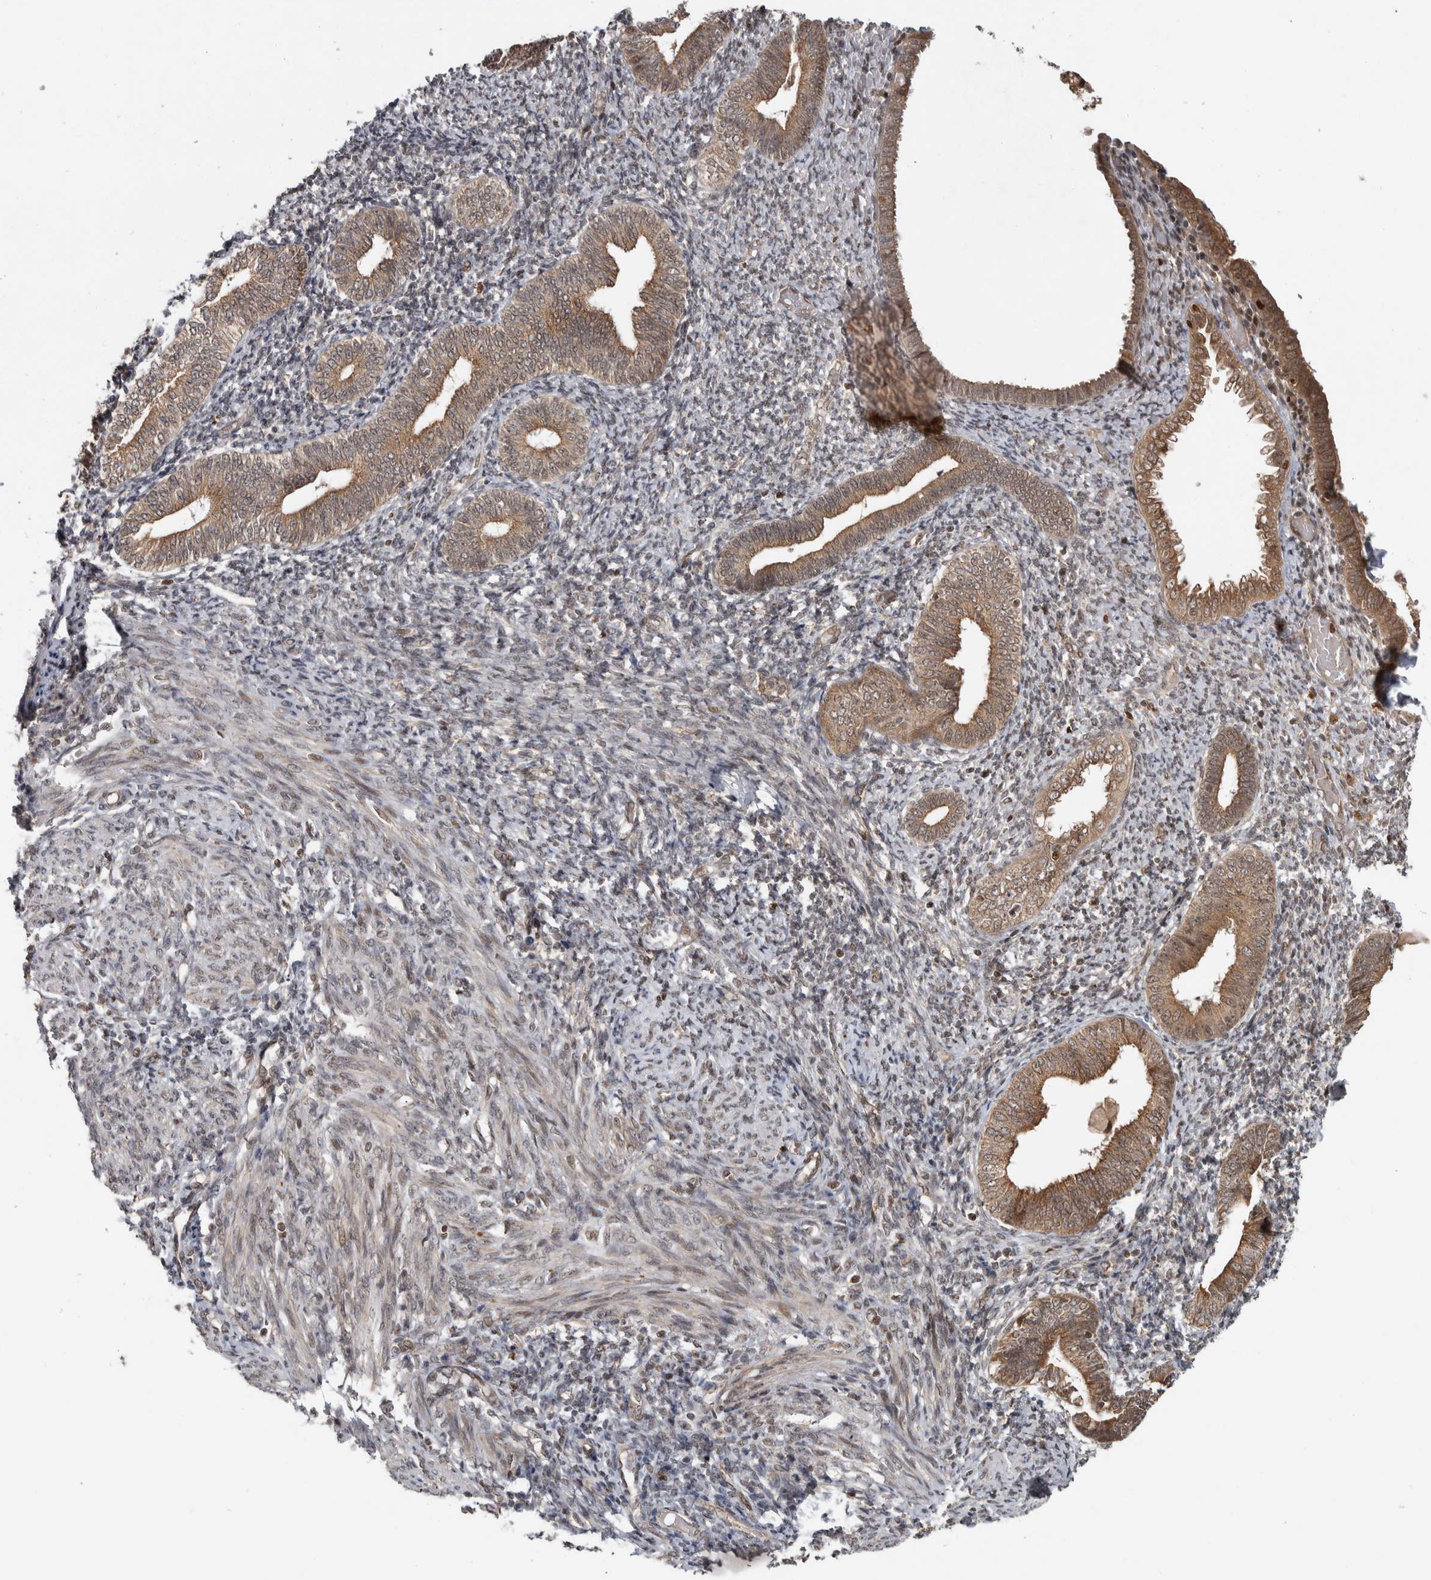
{"staining": {"intensity": "weak", "quantity": "25%-75%", "location": "nuclear"}, "tissue": "endometrium", "cell_type": "Cells in endometrial stroma", "image_type": "normal", "snomed": [{"axis": "morphology", "description": "Normal tissue, NOS"}, {"axis": "topography", "description": "Endometrium"}], "caption": "Immunohistochemistry (IHC) staining of benign endometrium, which displays low levels of weak nuclear expression in approximately 25%-75% of cells in endometrial stroma indicating weak nuclear protein positivity. The staining was performed using DAB (3,3'-diaminobenzidine) (brown) for protein detection and nuclei were counterstained in hematoxylin (blue).", "gene": "RPS6KA4", "patient": {"sex": "female", "age": 66}}